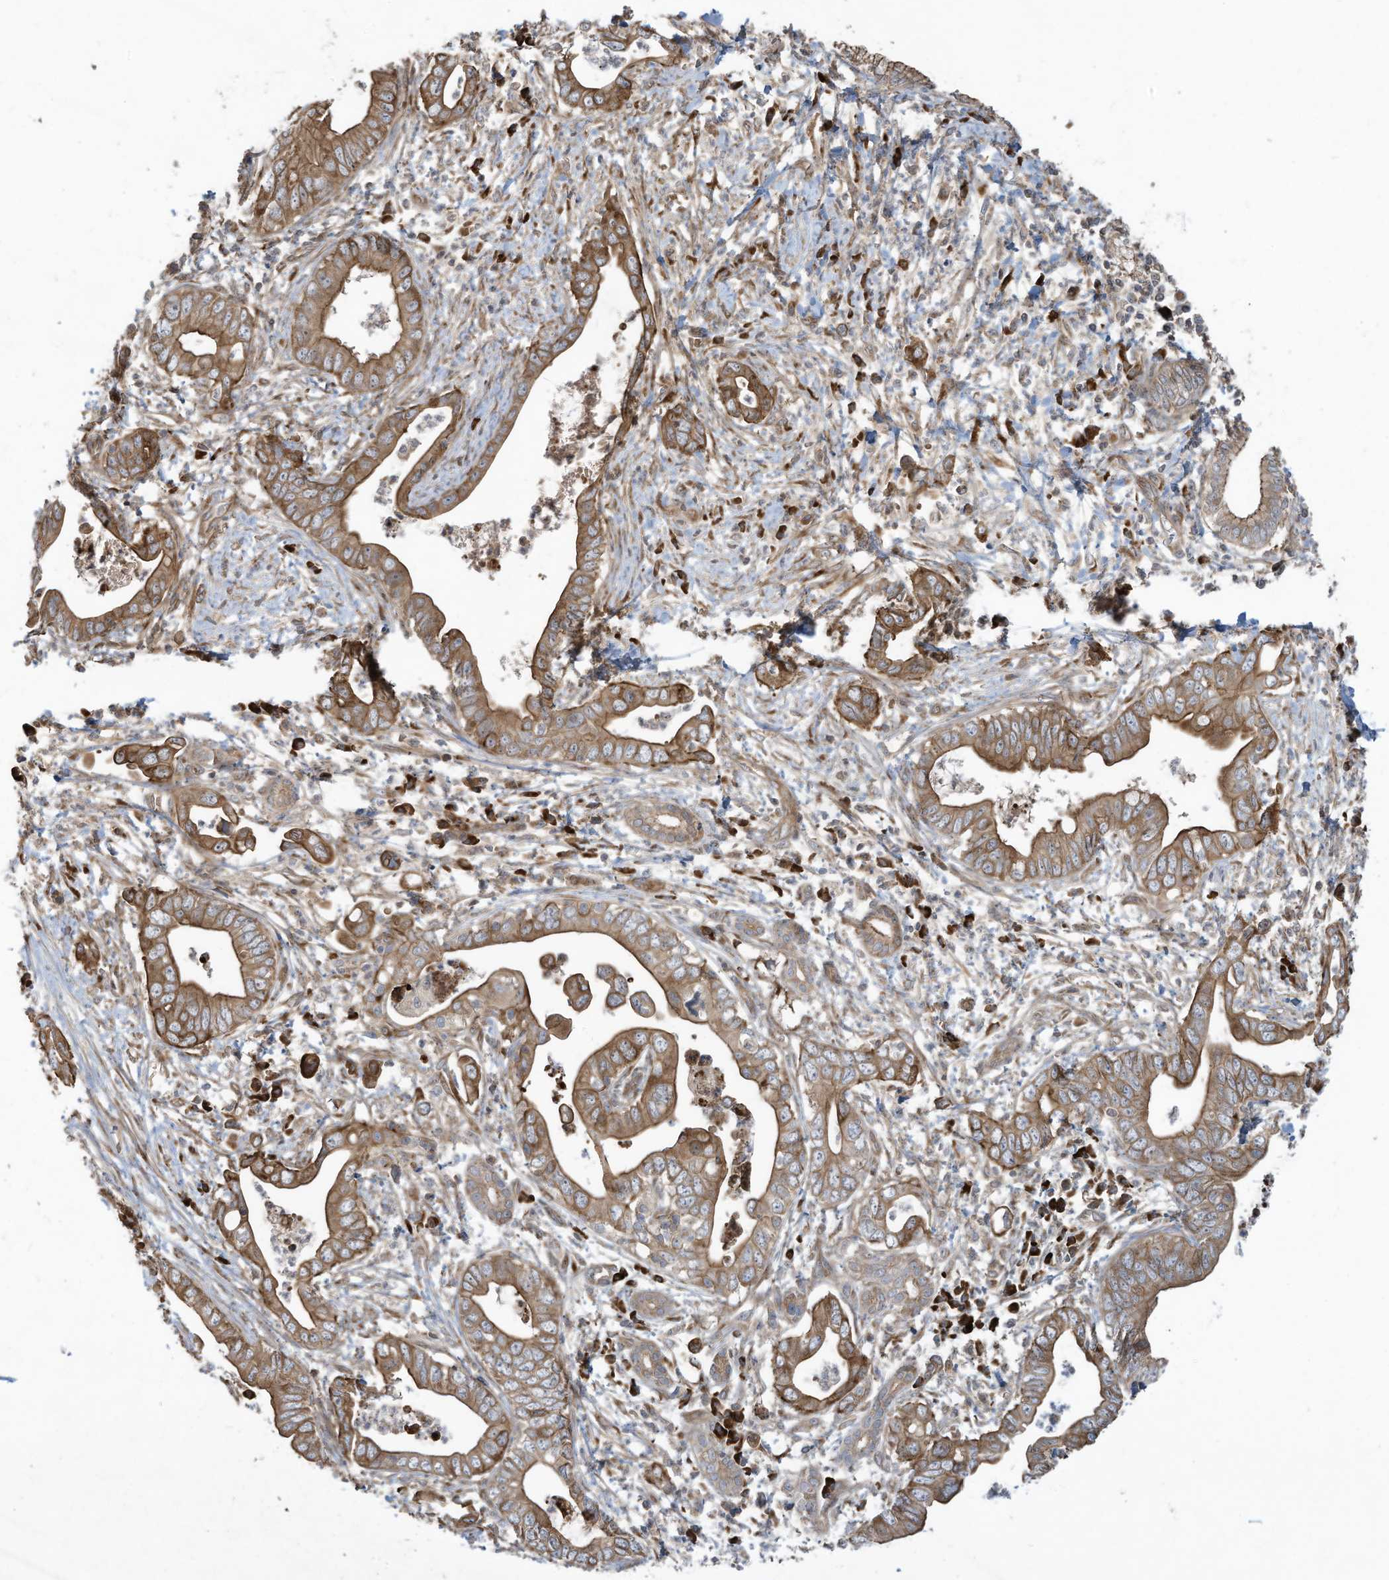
{"staining": {"intensity": "moderate", "quantity": ">75%", "location": "cytoplasmic/membranous"}, "tissue": "pancreatic cancer", "cell_type": "Tumor cells", "image_type": "cancer", "snomed": [{"axis": "morphology", "description": "Adenocarcinoma, NOS"}, {"axis": "topography", "description": "Pancreas"}], "caption": "Protein expression analysis of pancreatic cancer exhibits moderate cytoplasmic/membranous expression in about >75% of tumor cells.", "gene": "DDIT4", "patient": {"sex": "male", "age": 75}}